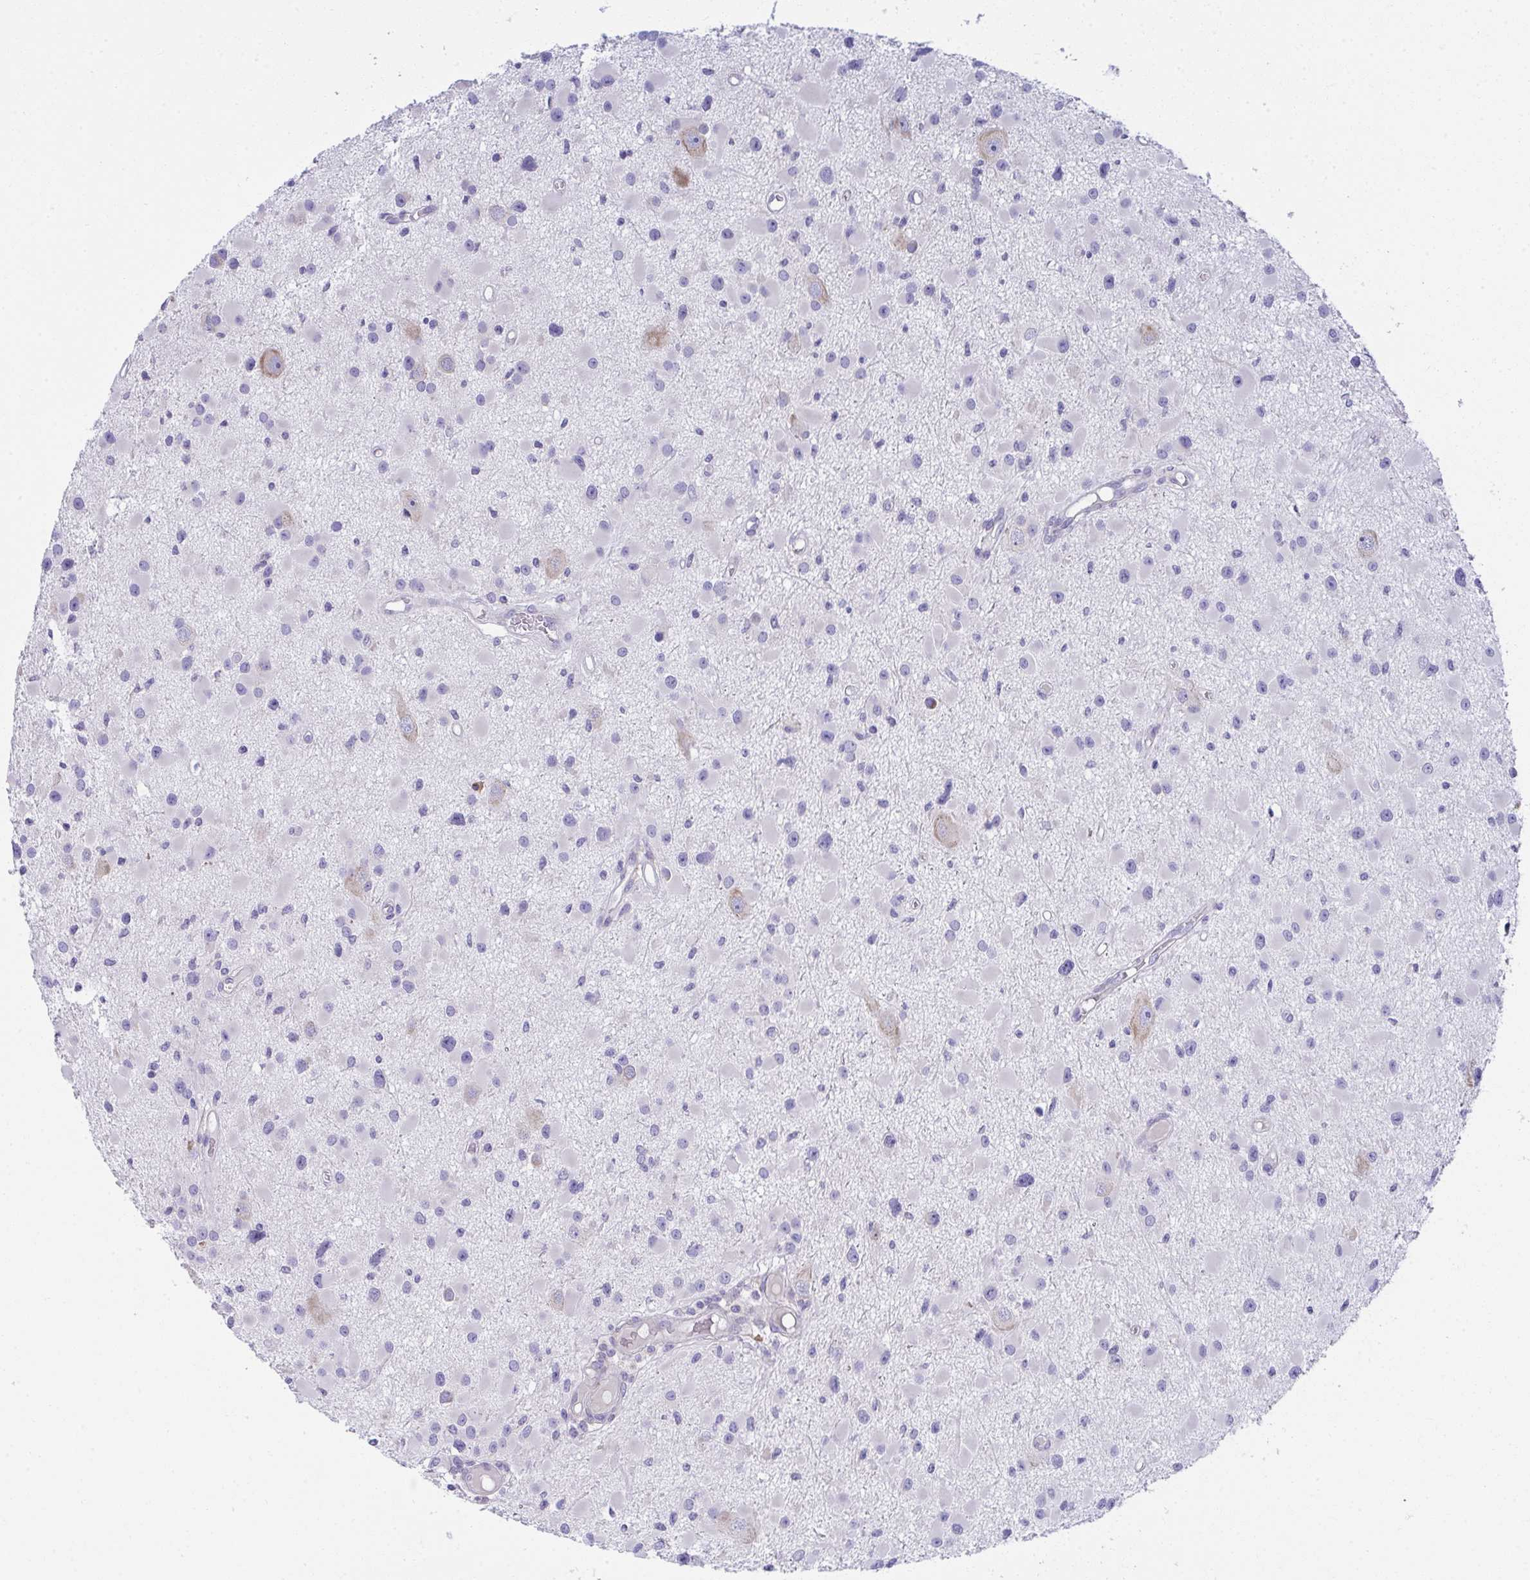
{"staining": {"intensity": "negative", "quantity": "none", "location": "none"}, "tissue": "glioma", "cell_type": "Tumor cells", "image_type": "cancer", "snomed": [{"axis": "morphology", "description": "Glioma, malignant, High grade"}, {"axis": "topography", "description": "Brain"}], "caption": "This is an immunohistochemistry histopathology image of glioma. There is no positivity in tumor cells.", "gene": "FASLG", "patient": {"sex": "male", "age": 54}}